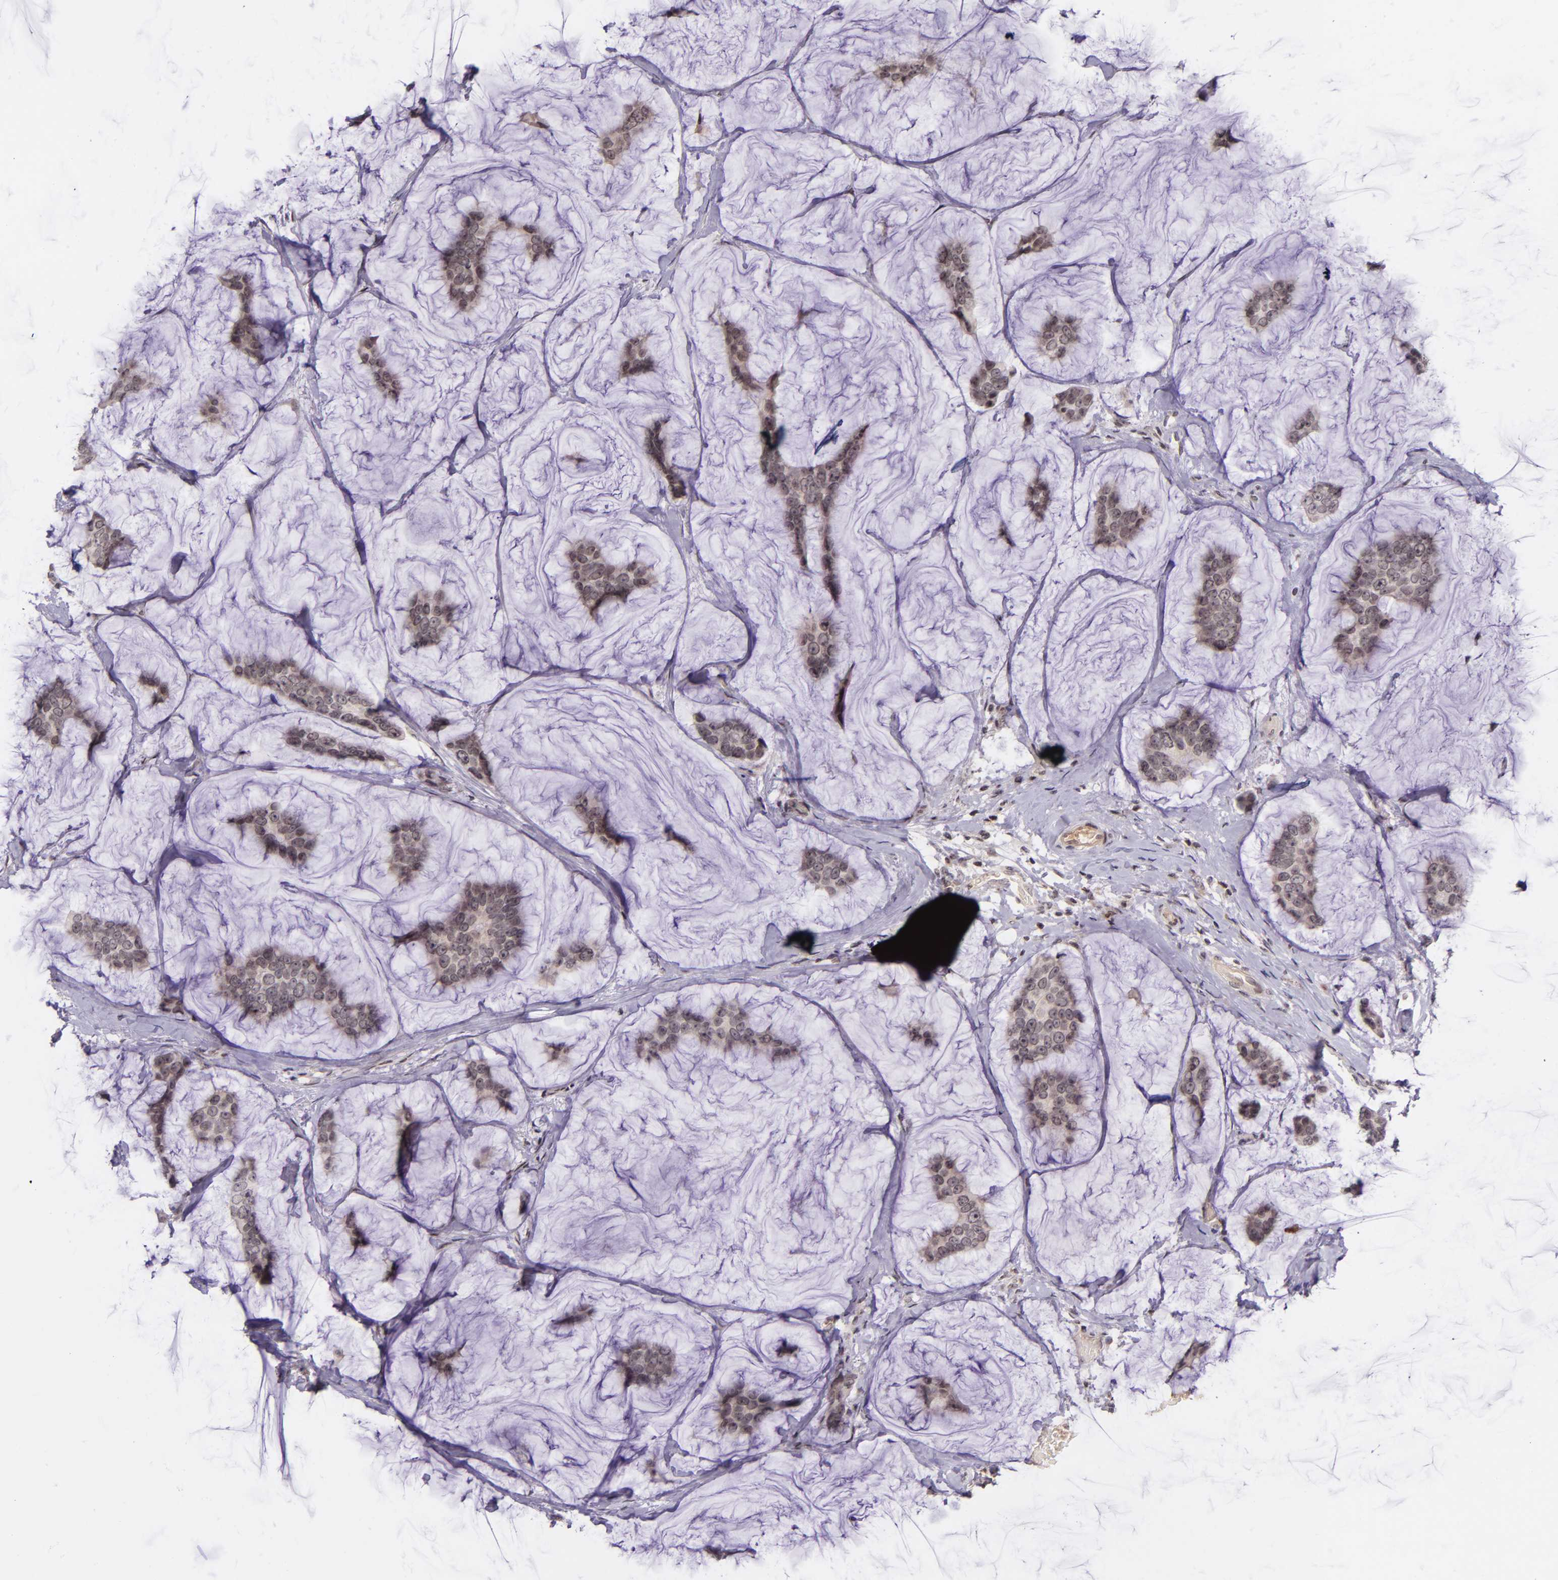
{"staining": {"intensity": "moderate", "quantity": ">75%", "location": "cytoplasmic/membranous"}, "tissue": "breast cancer", "cell_type": "Tumor cells", "image_type": "cancer", "snomed": [{"axis": "morphology", "description": "Normal tissue, NOS"}, {"axis": "morphology", "description": "Duct carcinoma"}, {"axis": "topography", "description": "Breast"}], "caption": "Immunohistochemistry (IHC) (DAB) staining of breast invasive ductal carcinoma displays moderate cytoplasmic/membranous protein staining in about >75% of tumor cells.", "gene": "SELL", "patient": {"sex": "female", "age": 50}}